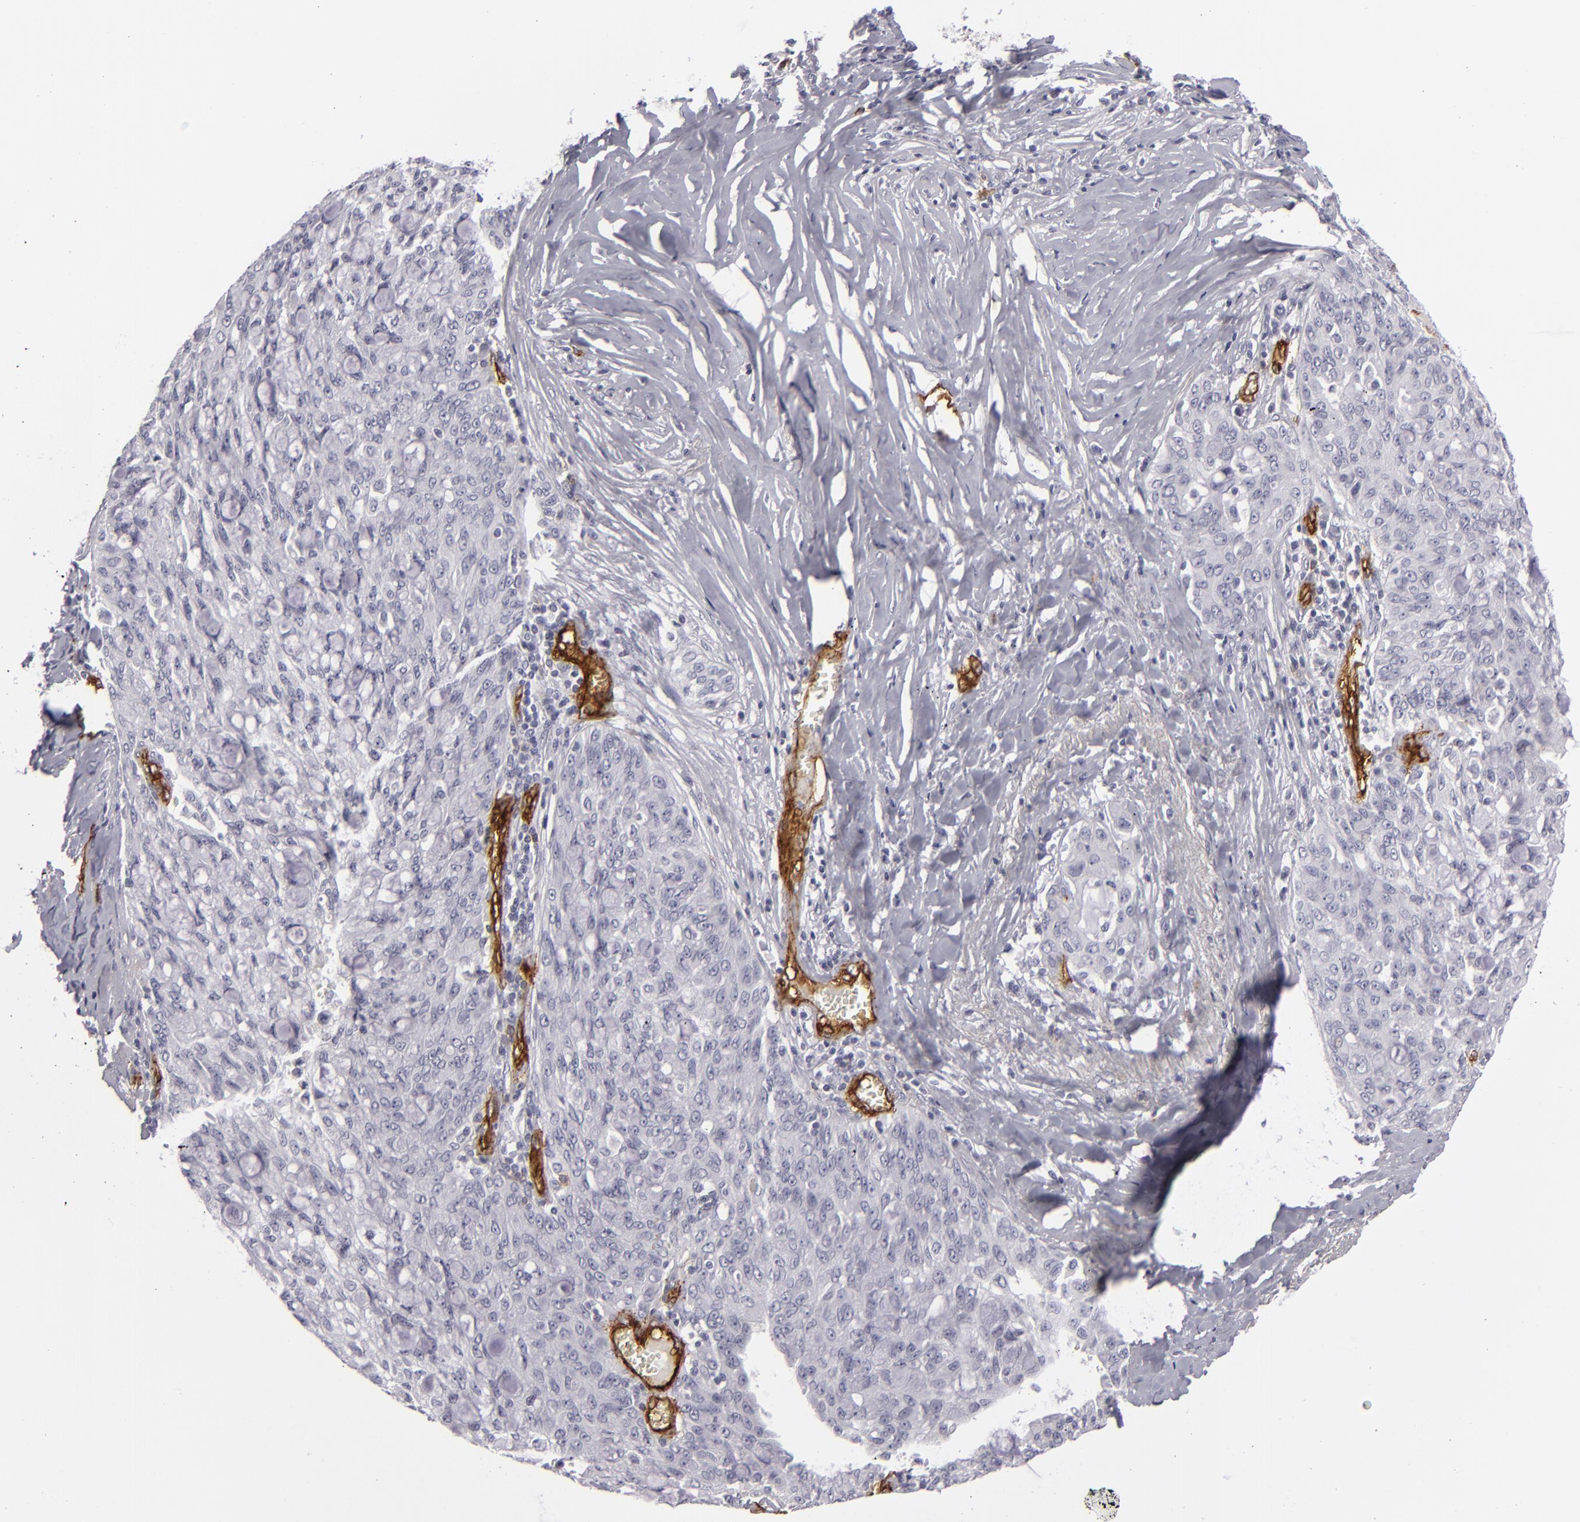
{"staining": {"intensity": "negative", "quantity": "none", "location": "none"}, "tissue": "lung cancer", "cell_type": "Tumor cells", "image_type": "cancer", "snomed": [{"axis": "morphology", "description": "Adenocarcinoma, NOS"}, {"axis": "topography", "description": "Lung"}], "caption": "Immunohistochemistry (IHC) micrograph of human lung cancer stained for a protein (brown), which demonstrates no positivity in tumor cells.", "gene": "MCAM", "patient": {"sex": "female", "age": 44}}